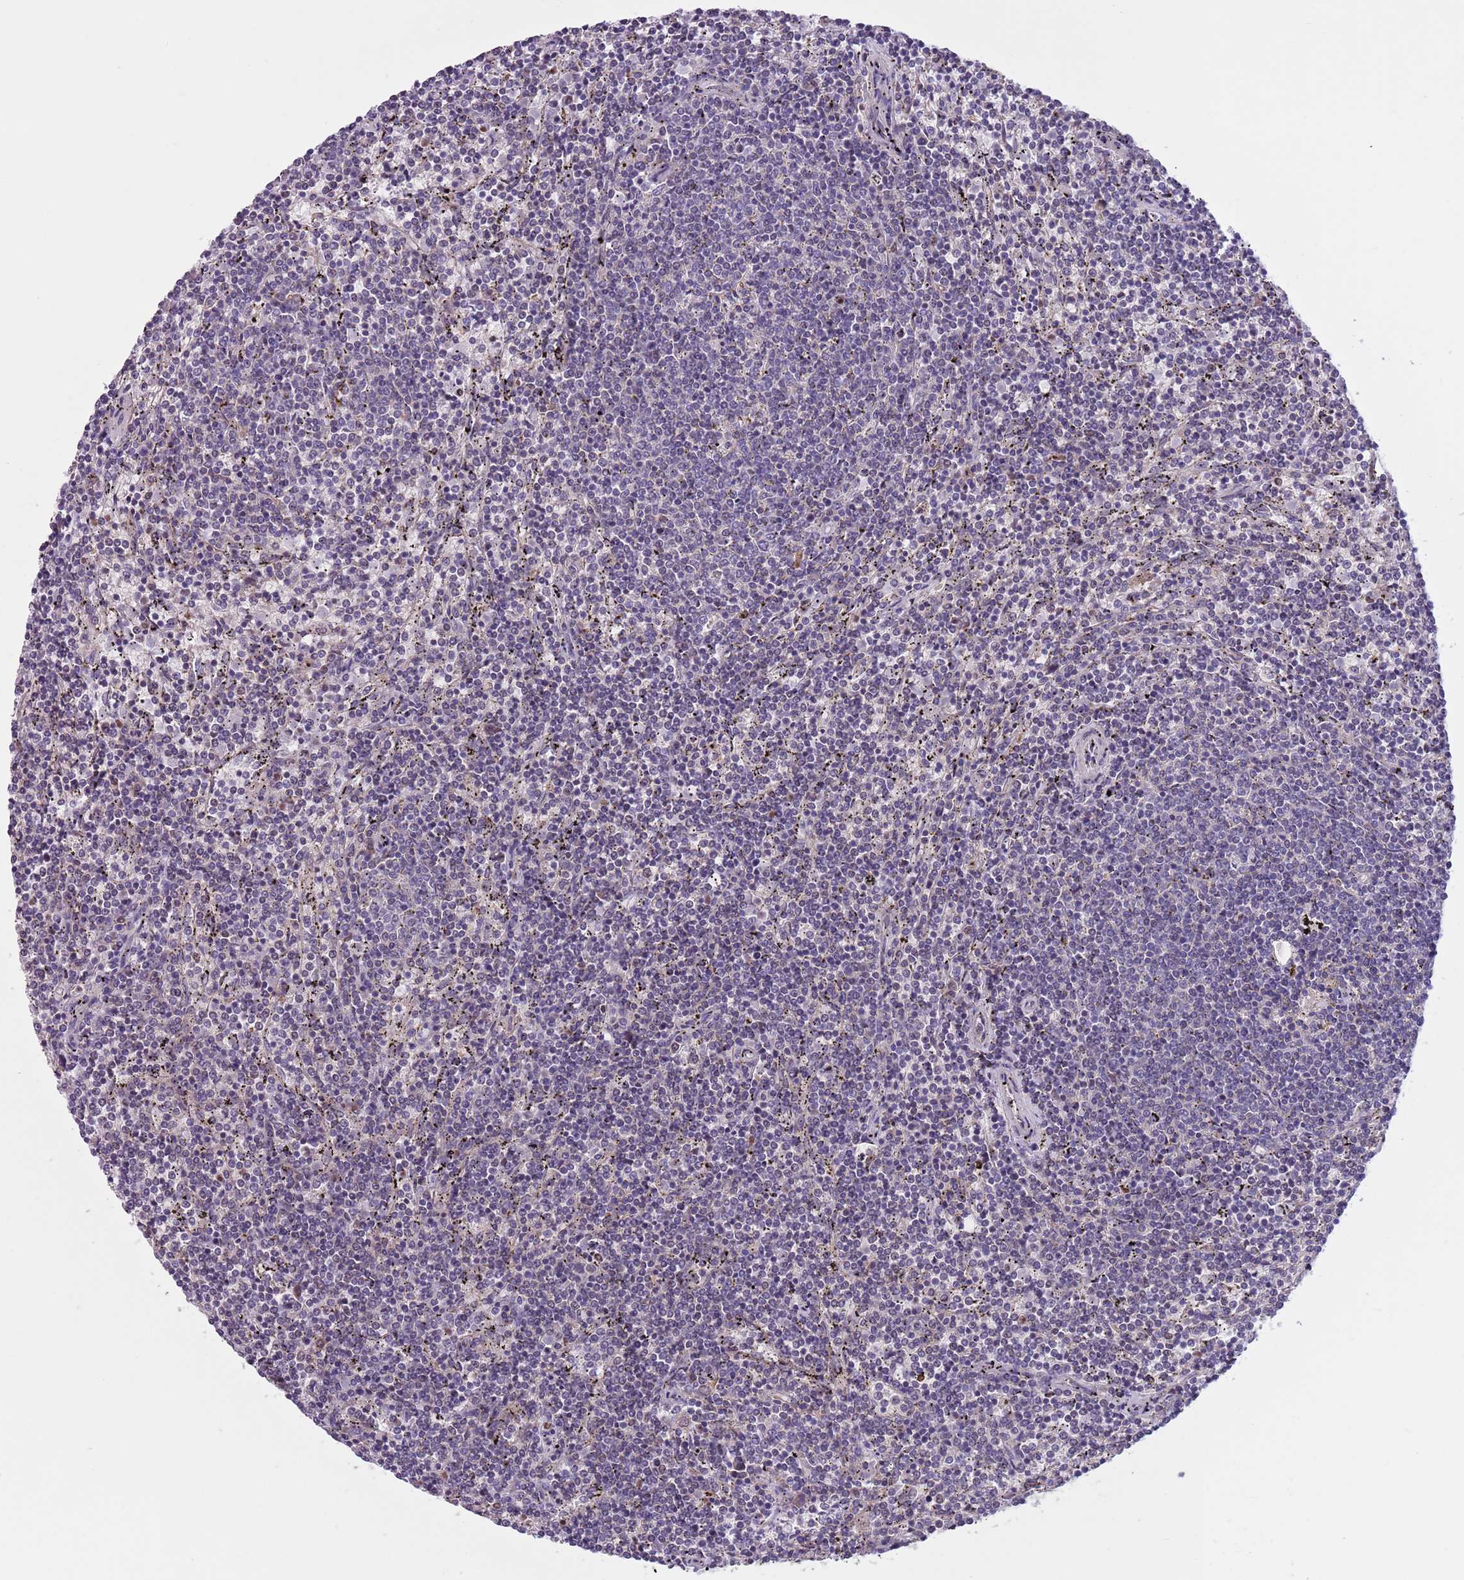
{"staining": {"intensity": "negative", "quantity": "none", "location": "none"}, "tissue": "lymphoma", "cell_type": "Tumor cells", "image_type": "cancer", "snomed": [{"axis": "morphology", "description": "Malignant lymphoma, non-Hodgkin's type, Low grade"}, {"axis": "topography", "description": "Spleen"}], "caption": "An image of human lymphoma is negative for staining in tumor cells.", "gene": "ADCY7", "patient": {"sex": "female", "age": 50}}